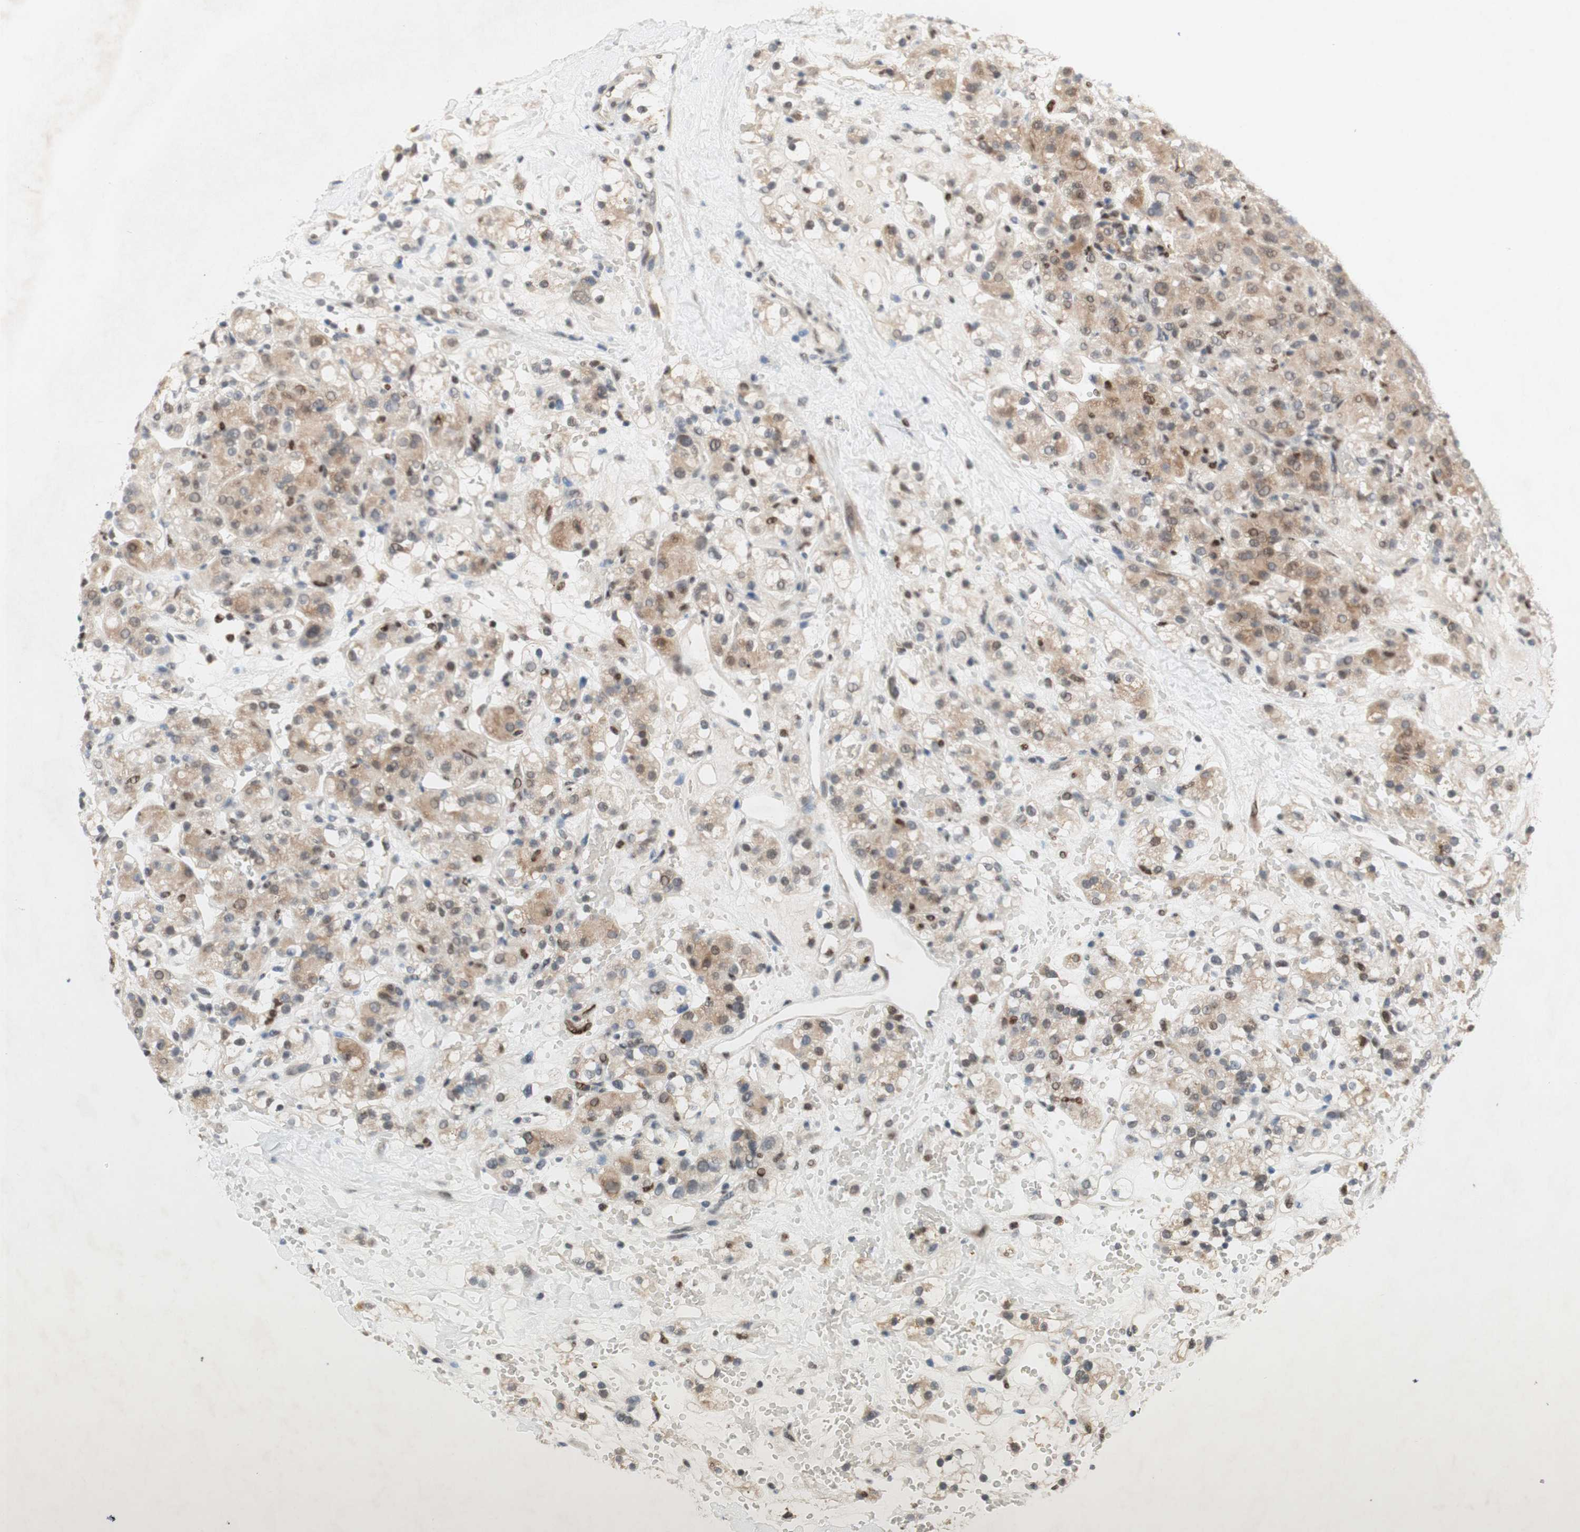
{"staining": {"intensity": "moderate", "quantity": "25%-75%", "location": "cytoplasmic/membranous"}, "tissue": "renal cancer", "cell_type": "Tumor cells", "image_type": "cancer", "snomed": [{"axis": "morphology", "description": "Adenocarcinoma, NOS"}, {"axis": "topography", "description": "Kidney"}], "caption": "This photomicrograph exhibits immunohistochemistry (IHC) staining of renal adenocarcinoma, with medium moderate cytoplasmic/membranous staining in about 25%-75% of tumor cells.", "gene": "DNMT3A", "patient": {"sex": "male", "age": 61}}